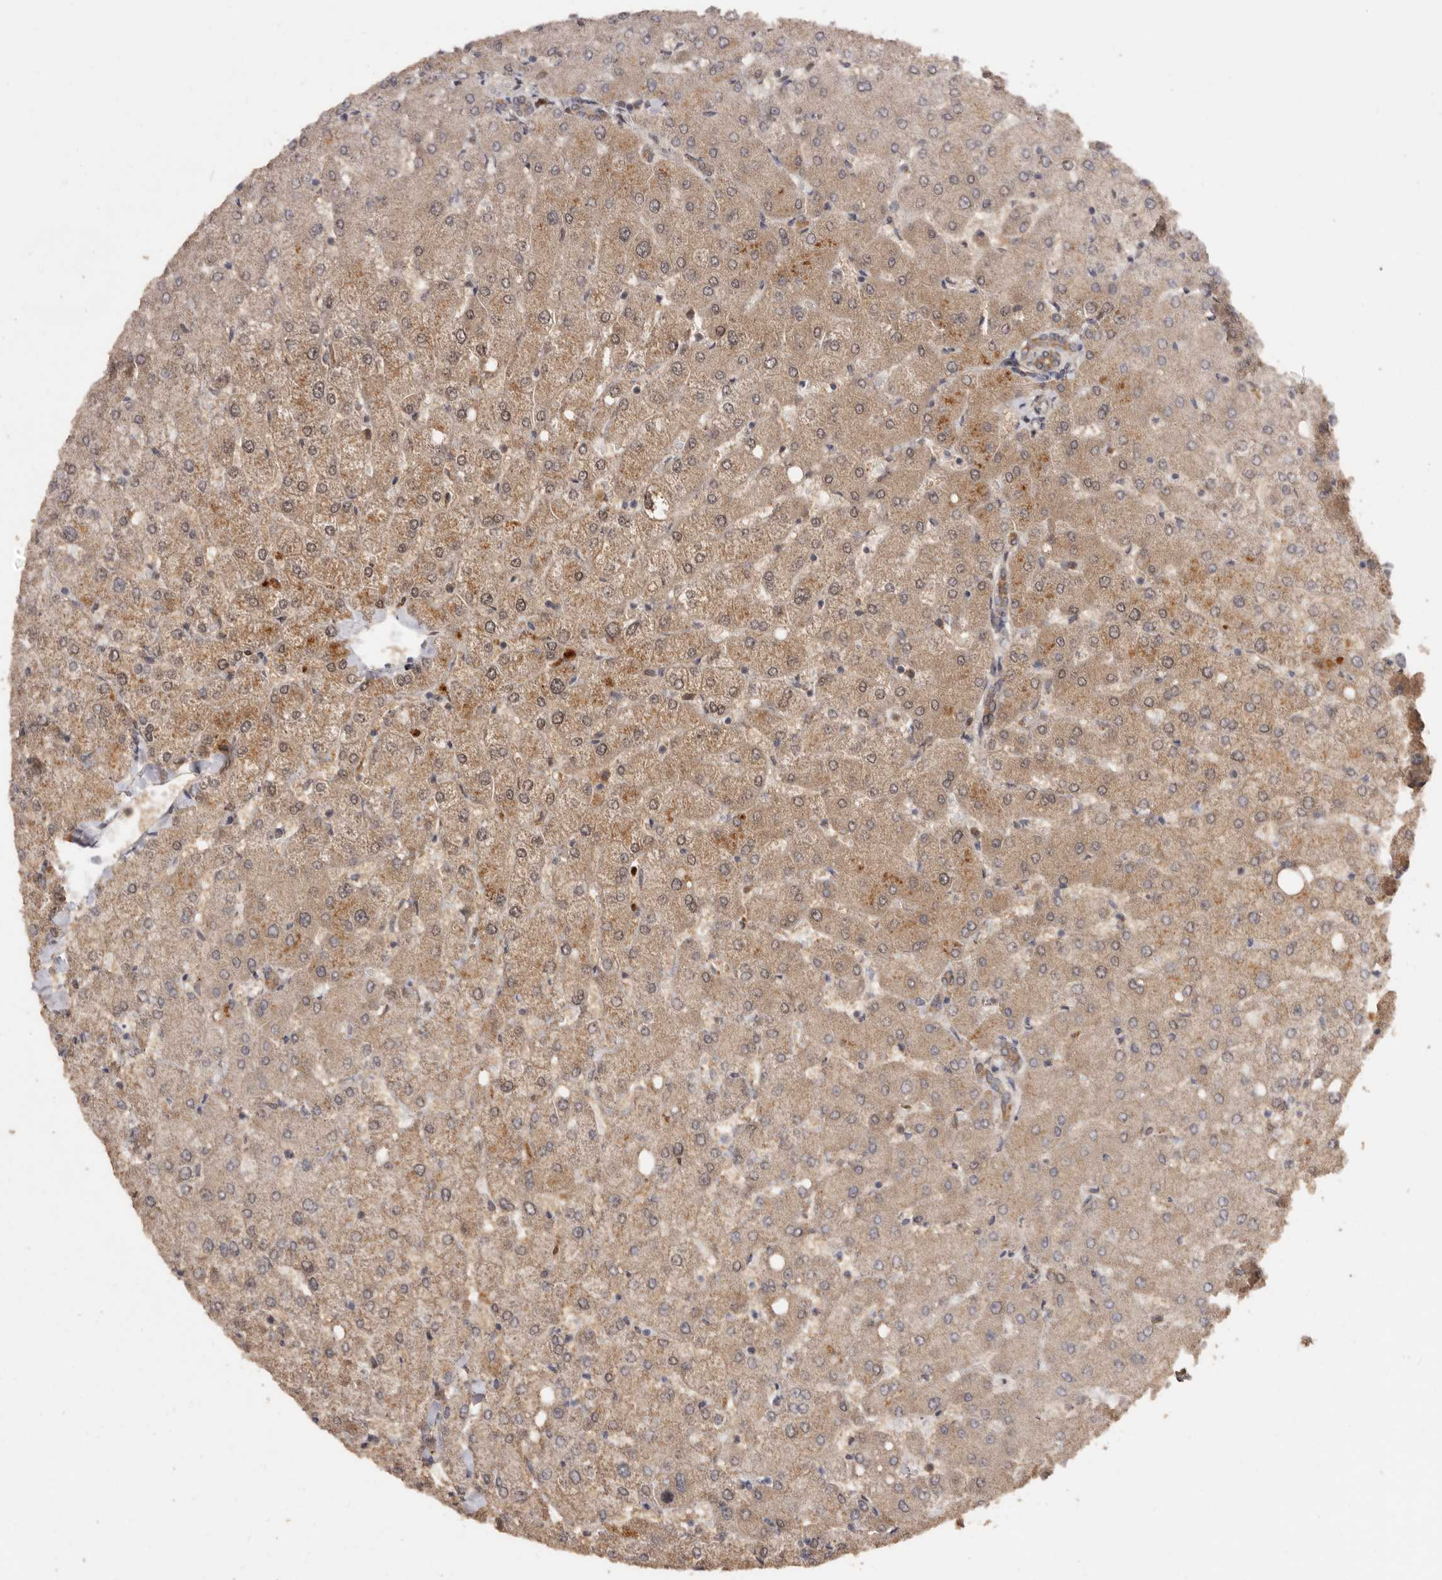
{"staining": {"intensity": "moderate", "quantity": "25%-75%", "location": "cytoplasmic/membranous"}, "tissue": "liver", "cell_type": "Cholangiocytes", "image_type": "normal", "snomed": [{"axis": "morphology", "description": "Normal tissue, NOS"}, {"axis": "topography", "description": "Liver"}], "caption": "DAB immunohistochemical staining of unremarkable liver reveals moderate cytoplasmic/membranous protein expression in approximately 25%-75% of cholangiocytes. The staining is performed using DAB brown chromogen to label protein expression. The nuclei are counter-stained blue using hematoxylin.", "gene": "COQ8B", "patient": {"sex": "female", "age": 54}}